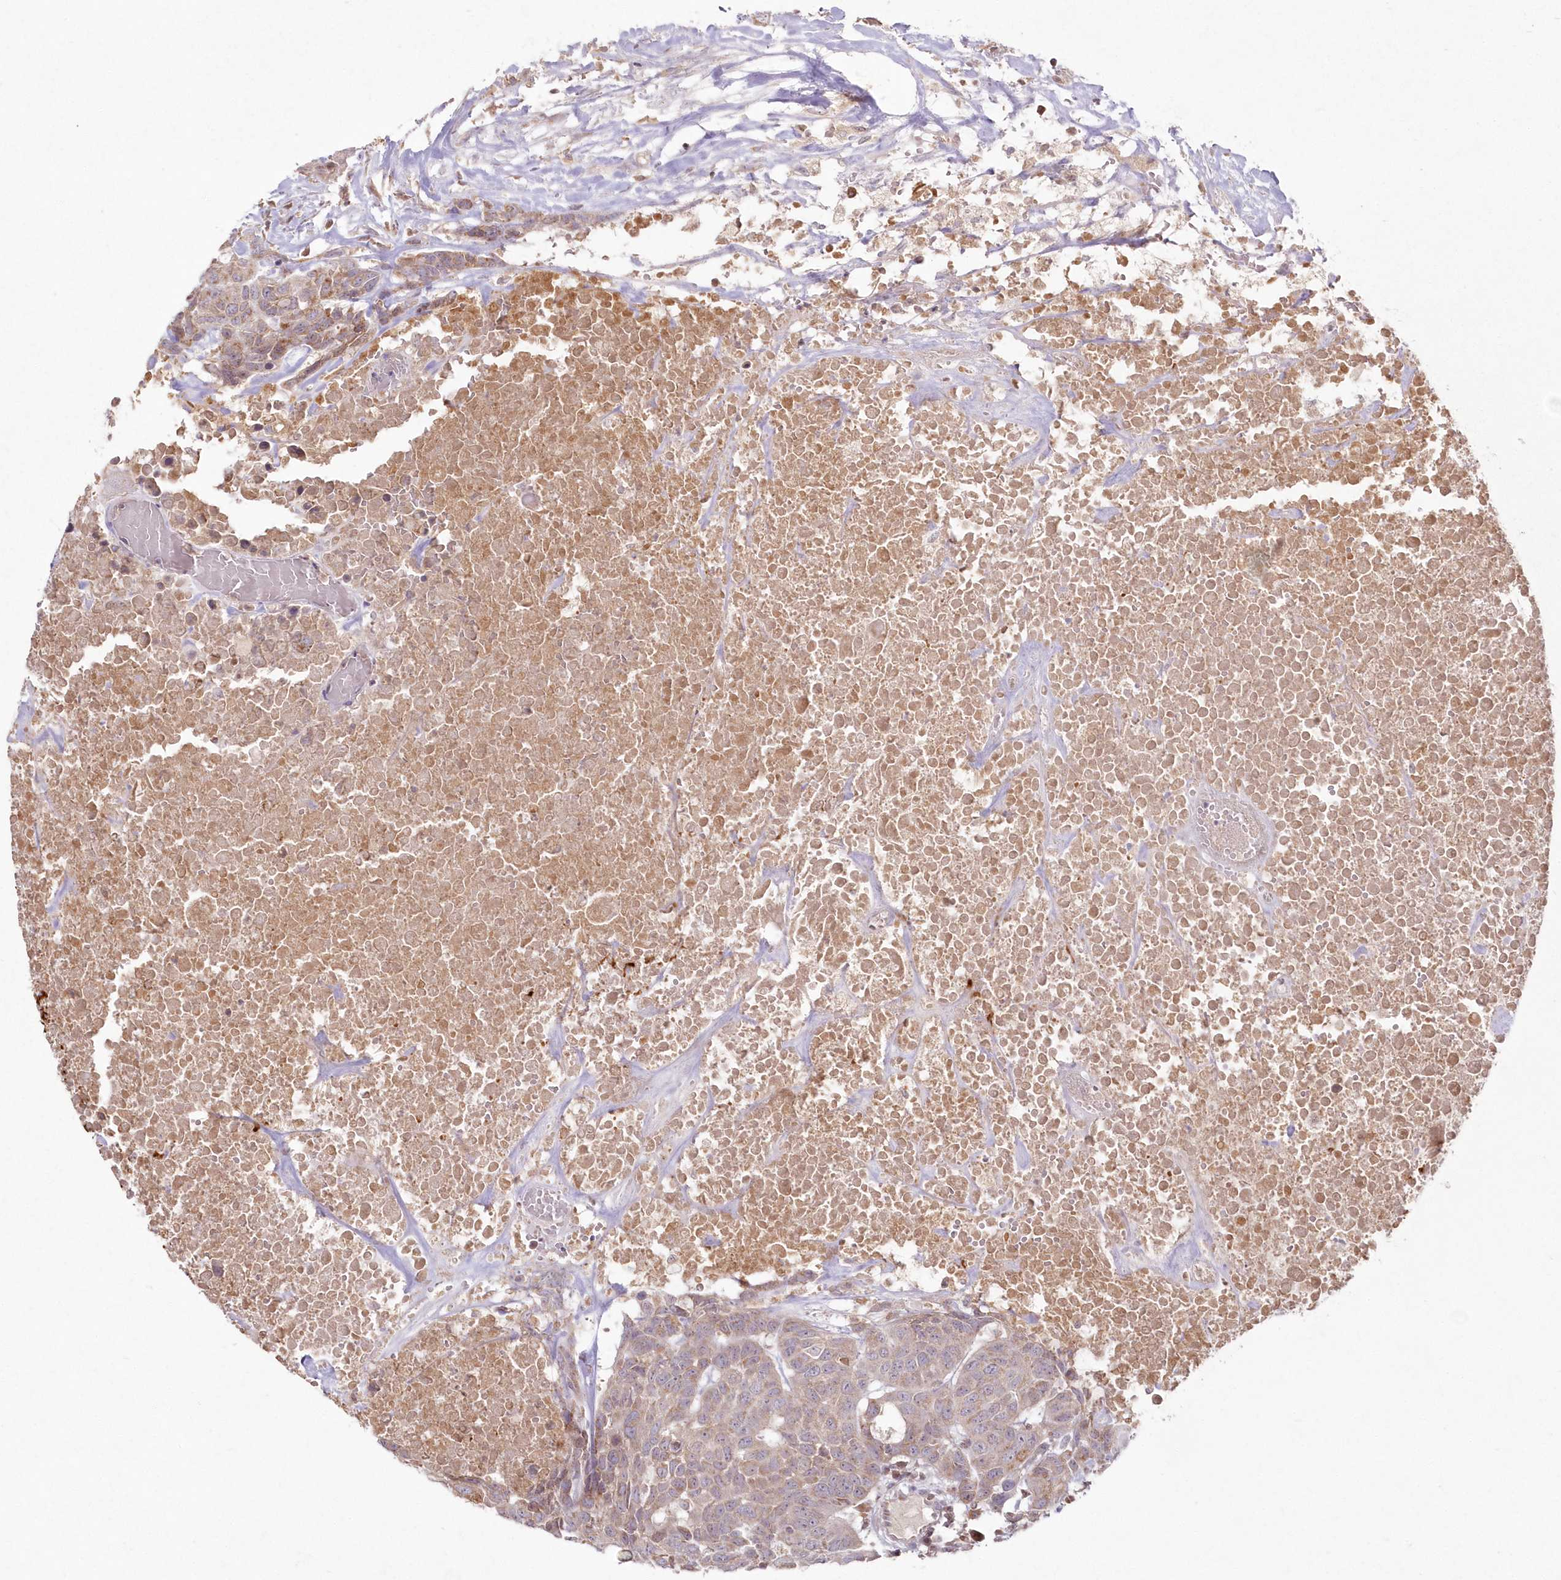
{"staining": {"intensity": "moderate", "quantity": "25%-75%", "location": "cytoplasmic/membranous"}, "tissue": "head and neck cancer", "cell_type": "Tumor cells", "image_type": "cancer", "snomed": [{"axis": "morphology", "description": "Squamous cell carcinoma, NOS"}, {"axis": "topography", "description": "Head-Neck"}], "caption": "Moderate cytoplasmic/membranous staining for a protein is present in approximately 25%-75% of tumor cells of head and neck squamous cell carcinoma using IHC.", "gene": "ARSB", "patient": {"sex": "male", "age": 66}}